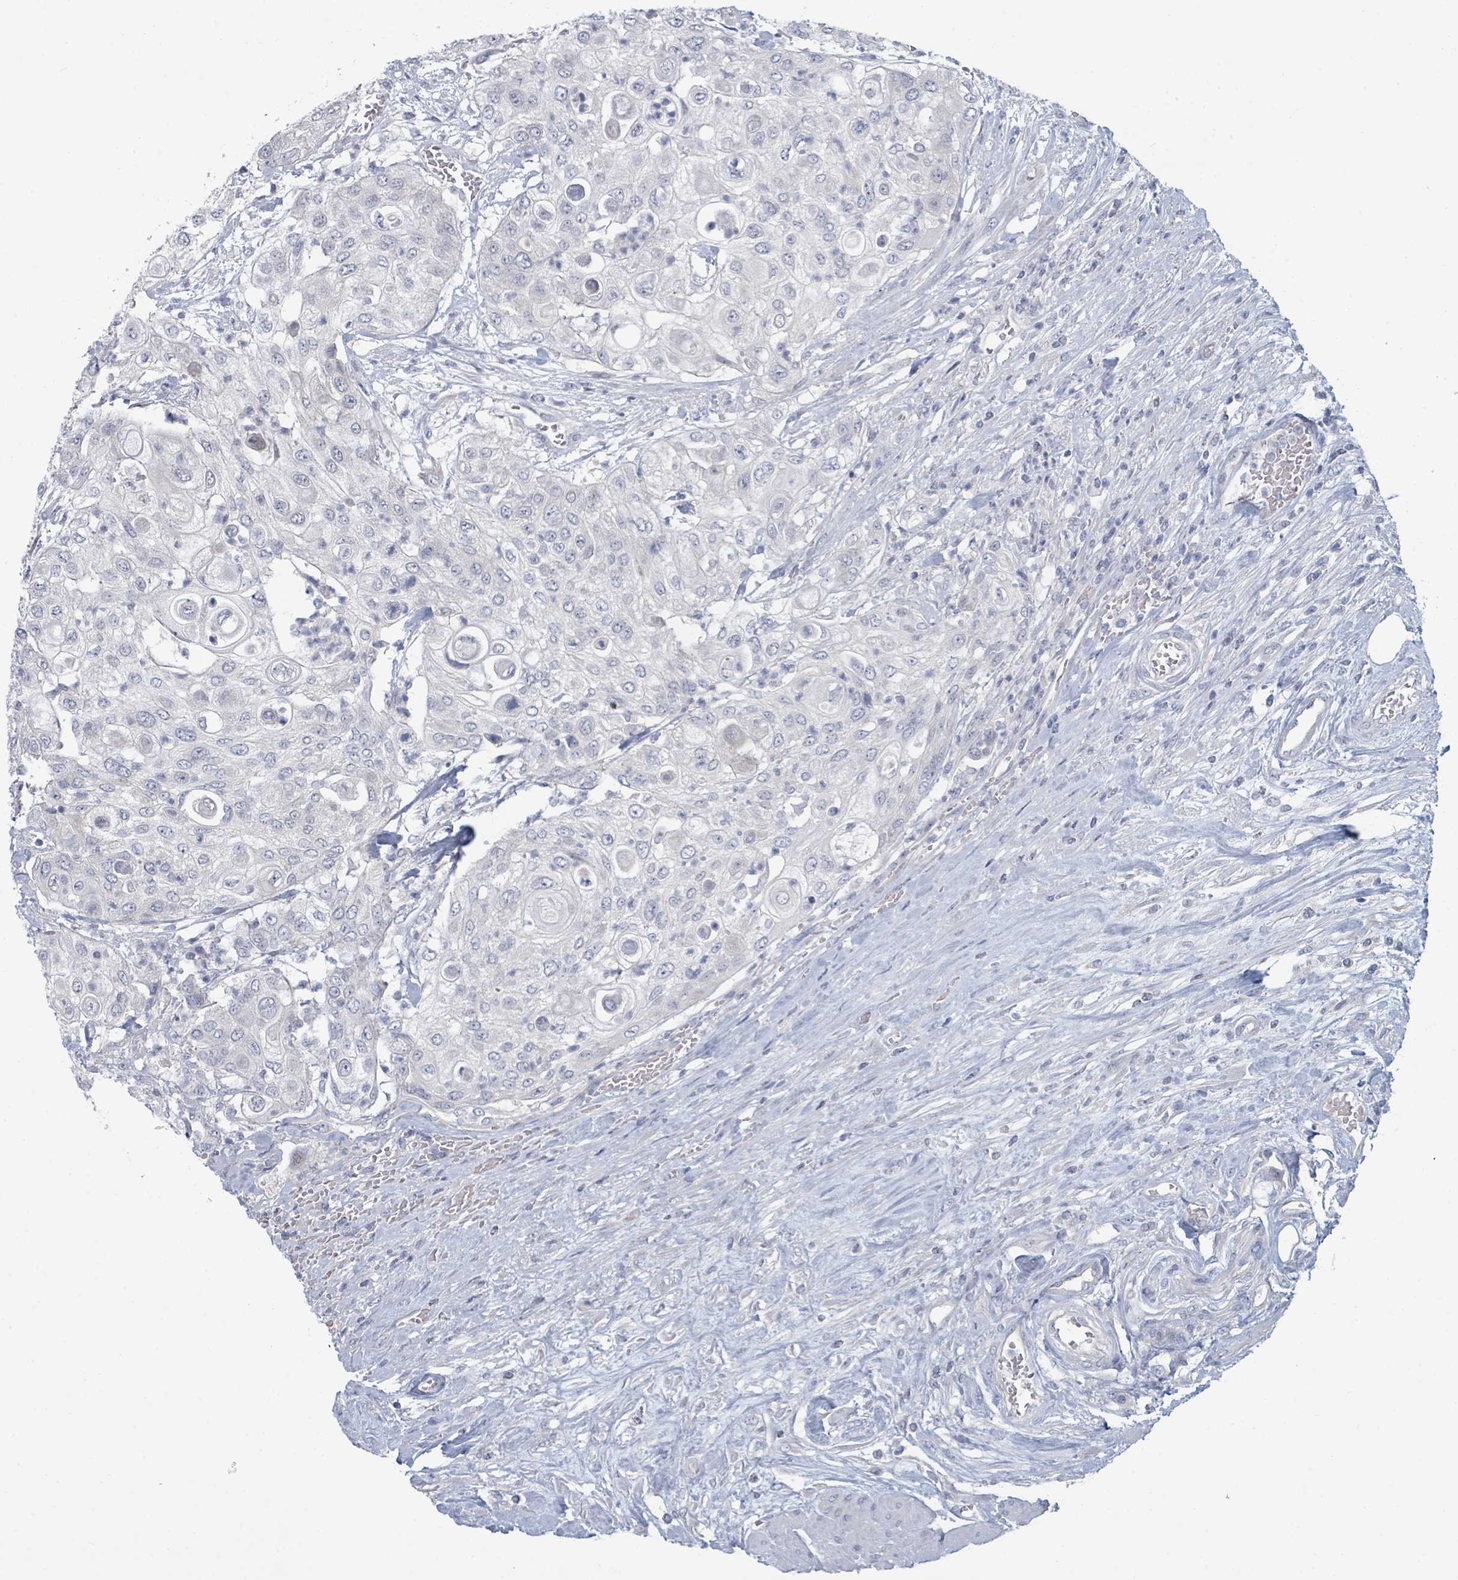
{"staining": {"intensity": "negative", "quantity": "none", "location": "none"}, "tissue": "urothelial cancer", "cell_type": "Tumor cells", "image_type": "cancer", "snomed": [{"axis": "morphology", "description": "Urothelial carcinoma, High grade"}, {"axis": "topography", "description": "Urinary bladder"}], "caption": "Photomicrograph shows no protein positivity in tumor cells of urothelial cancer tissue.", "gene": "SLC25A45", "patient": {"sex": "female", "age": 79}}